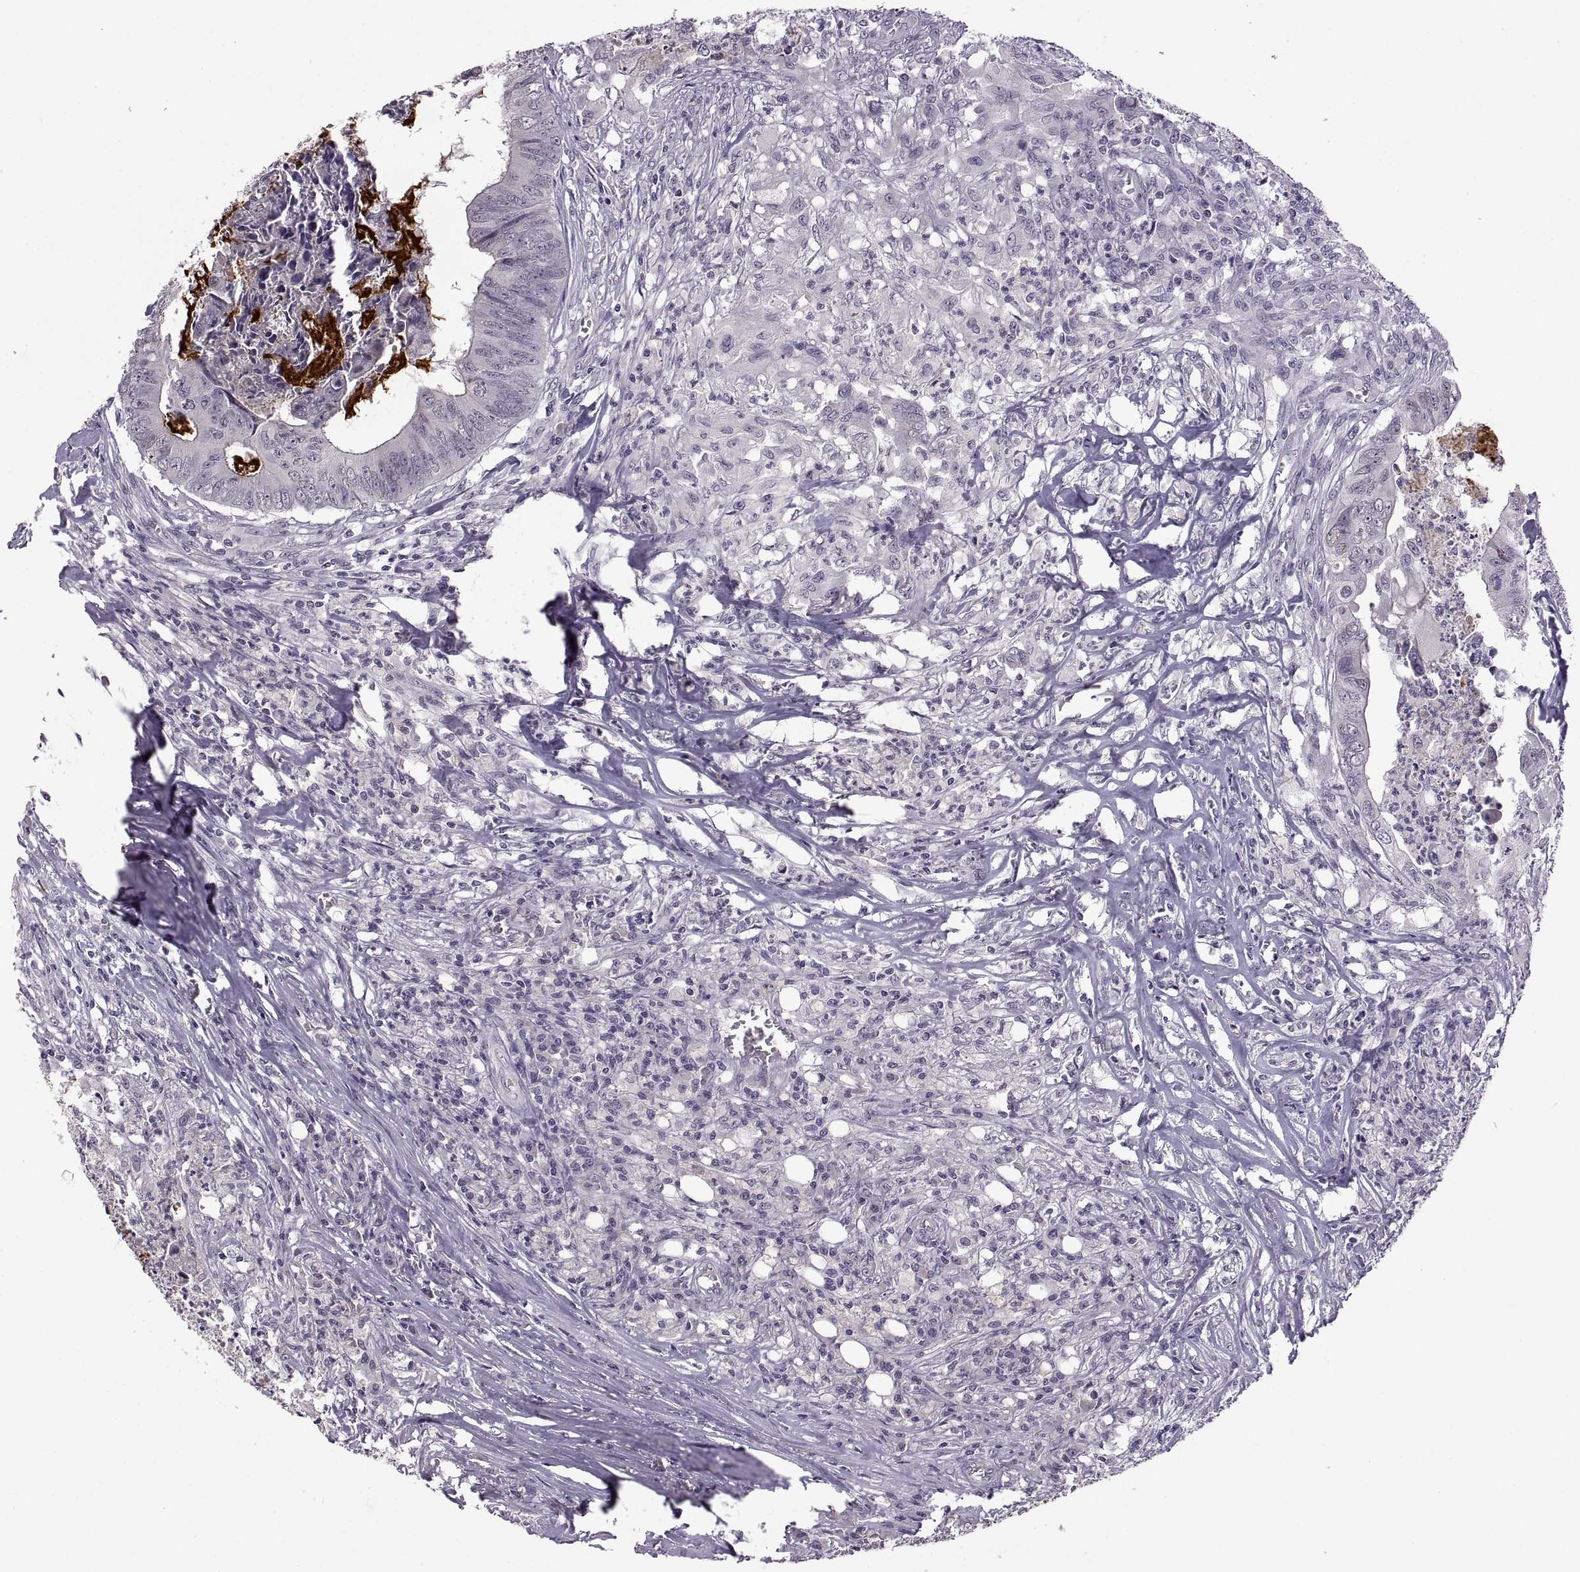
{"staining": {"intensity": "negative", "quantity": "none", "location": "none"}, "tissue": "colorectal cancer", "cell_type": "Tumor cells", "image_type": "cancer", "snomed": [{"axis": "morphology", "description": "Adenocarcinoma, NOS"}, {"axis": "topography", "description": "Colon"}], "caption": "Immunohistochemistry (IHC) micrograph of neoplastic tissue: human colorectal cancer stained with DAB (3,3'-diaminobenzidine) displays no significant protein staining in tumor cells. (DAB (3,3'-diaminobenzidine) IHC, high magnification).", "gene": "NEK2", "patient": {"sex": "male", "age": 84}}